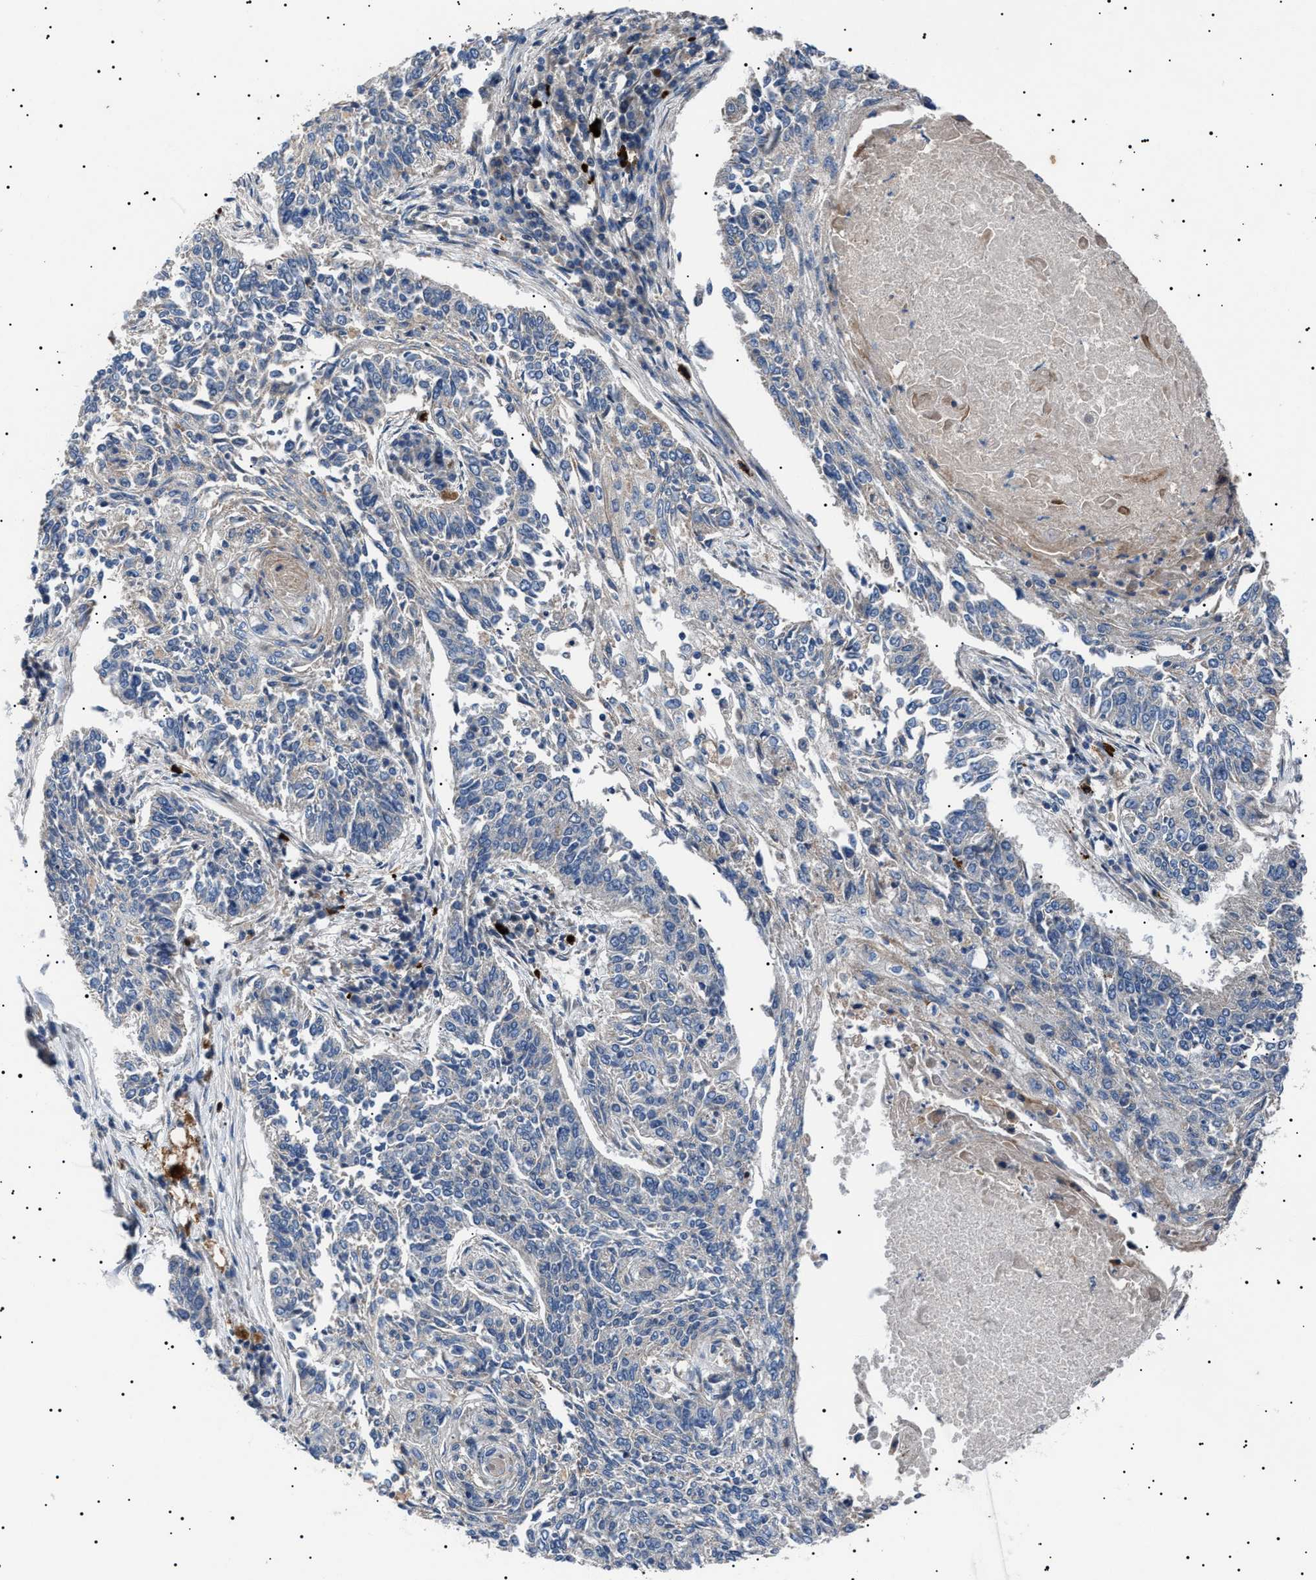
{"staining": {"intensity": "negative", "quantity": "none", "location": "none"}, "tissue": "lung cancer", "cell_type": "Tumor cells", "image_type": "cancer", "snomed": [{"axis": "morphology", "description": "Normal tissue, NOS"}, {"axis": "morphology", "description": "Squamous cell carcinoma, NOS"}, {"axis": "topography", "description": "Cartilage tissue"}, {"axis": "topography", "description": "Bronchus"}, {"axis": "topography", "description": "Lung"}], "caption": "Lung cancer stained for a protein using IHC exhibits no staining tumor cells.", "gene": "PTRH1", "patient": {"sex": "female", "age": 49}}